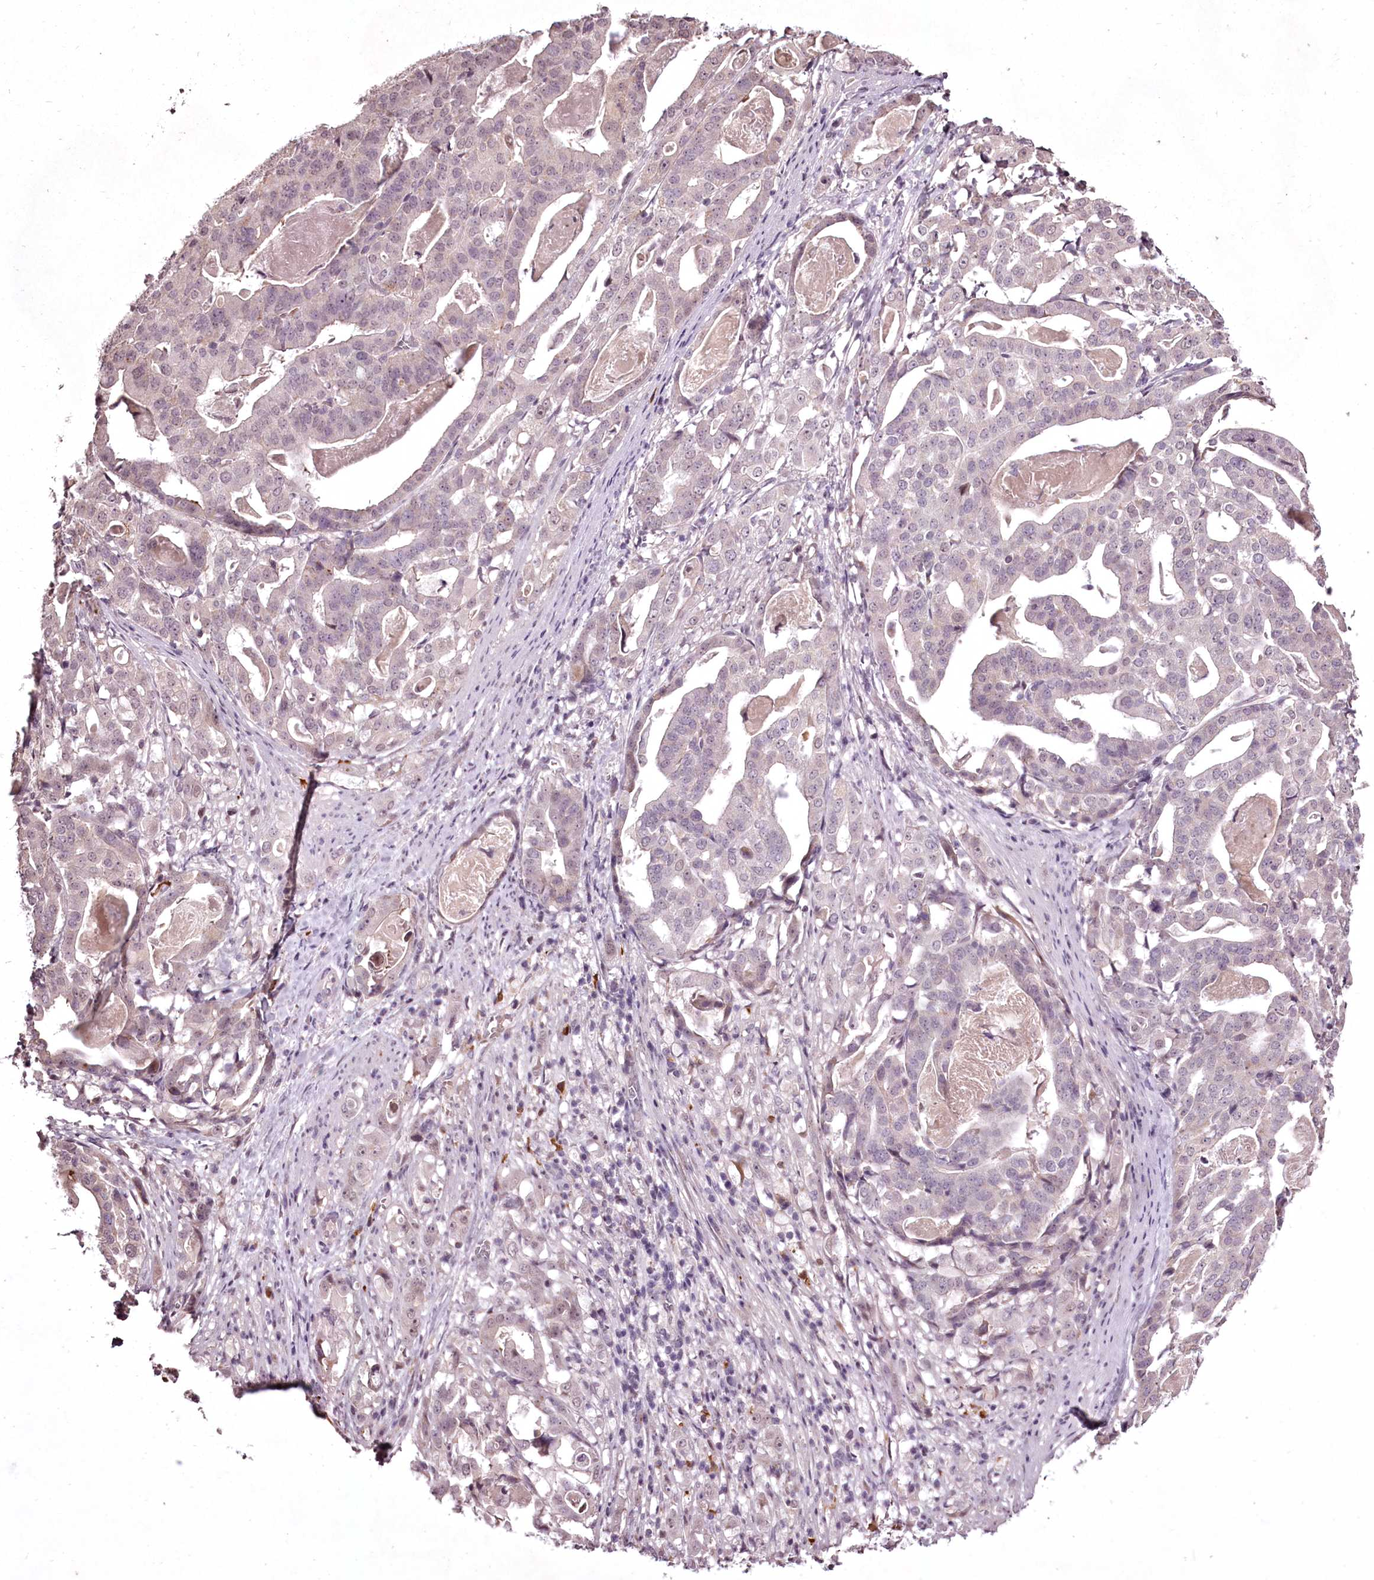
{"staining": {"intensity": "weak", "quantity": "<25%", "location": "nuclear"}, "tissue": "stomach cancer", "cell_type": "Tumor cells", "image_type": "cancer", "snomed": [{"axis": "morphology", "description": "Adenocarcinoma, NOS"}, {"axis": "topography", "description": "Stomach"}], "caption": "Immunohistochemical staining of stomach cancer demonstrates no significant positivity in tumor cells. (DAB immunohistochemistry visualized using brightfield microscopy, high magnification).", "gene": "ADRA1D", "patient": {"sex": "male", "age": 48}}